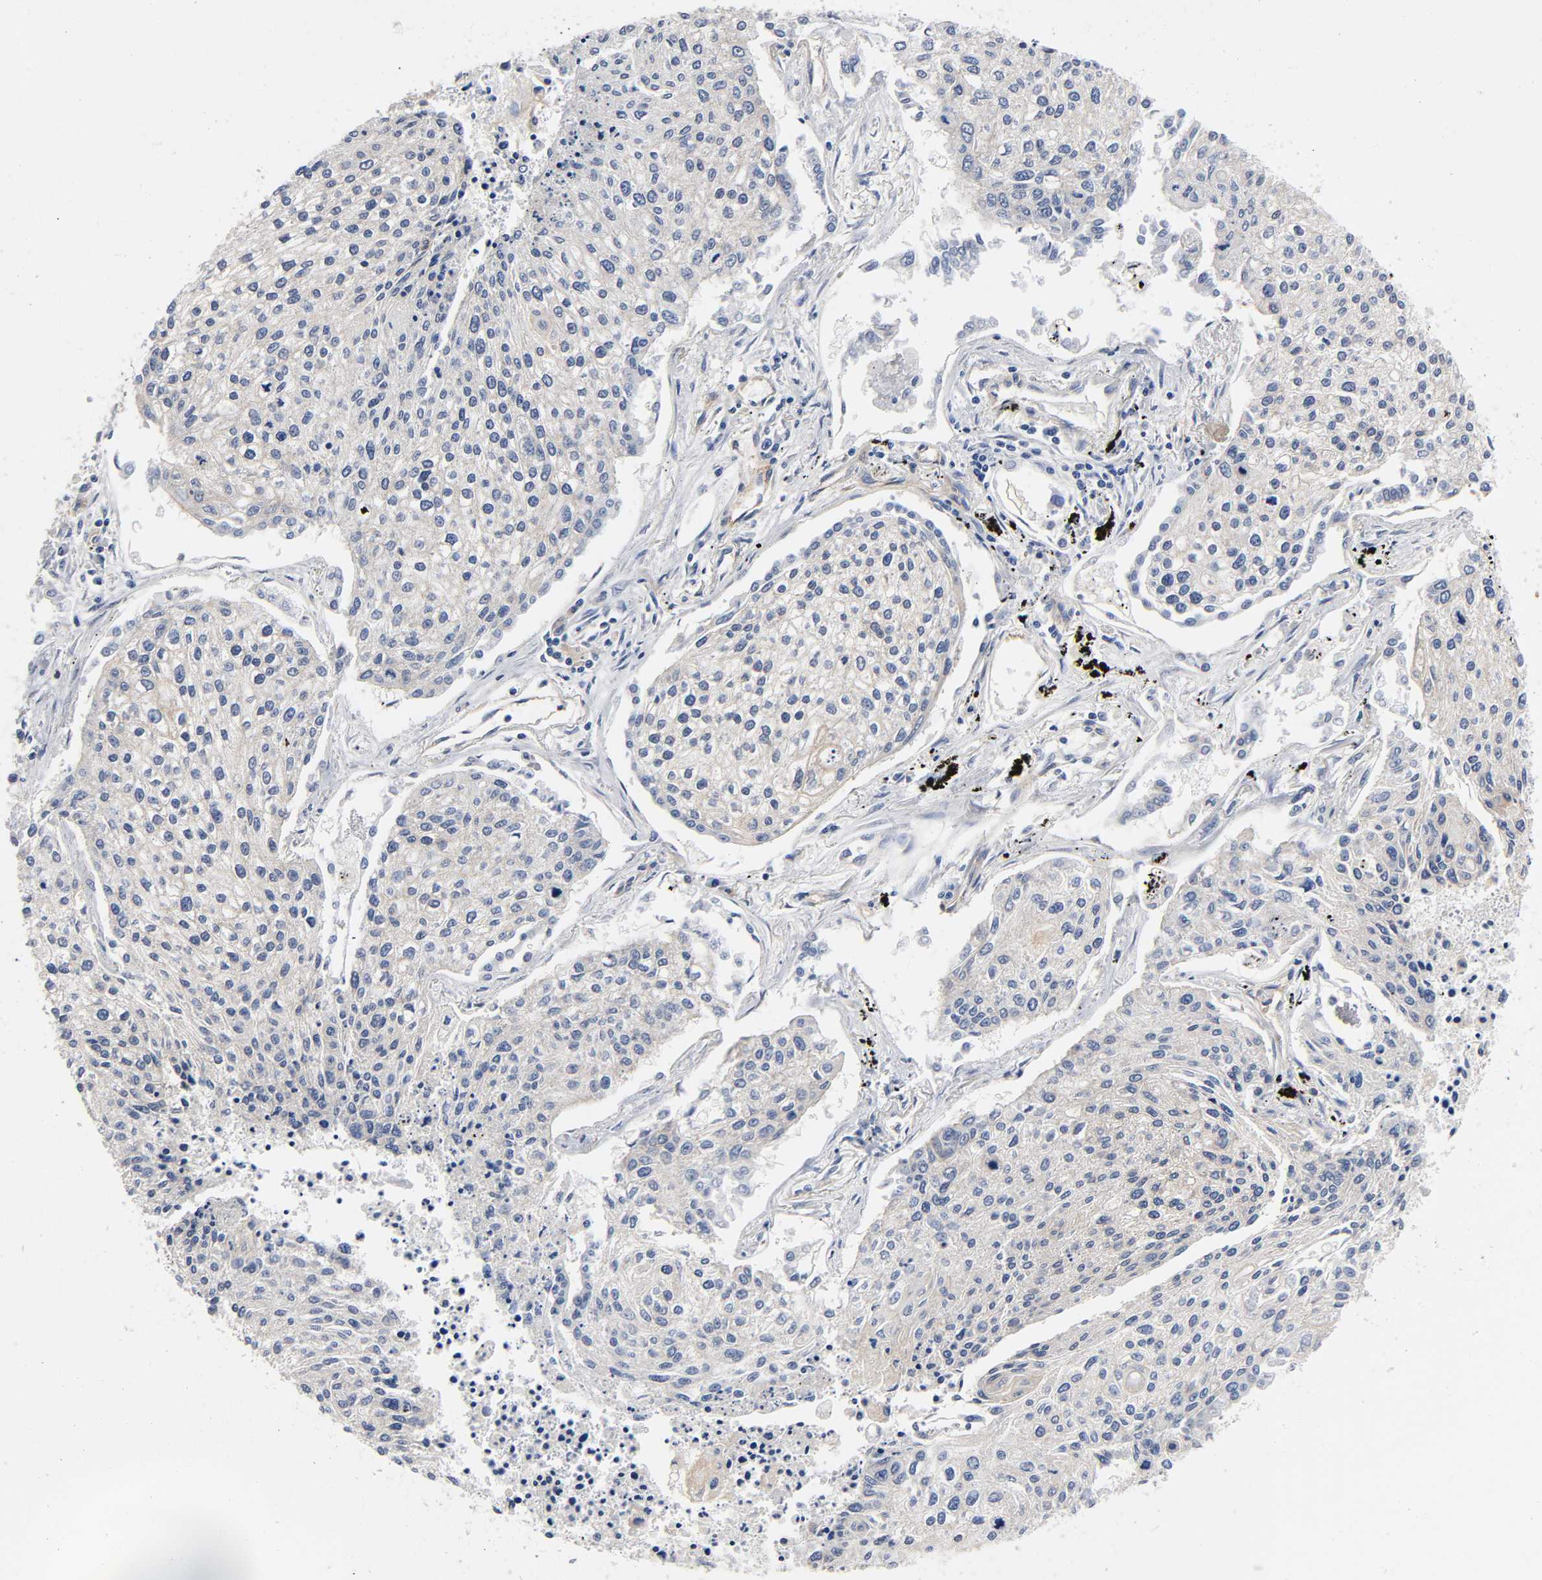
{"staining": {"intensity": "negative", "quantity": "none", "location": "none"}, "tissue": "lung cancer", "cell_type": "Tumor cells", "image_type": "cancer", "snomed": [{"axis": "morphology", "description": "Squamous cell carcinoma, NOS"}, {"axis": "topography", "description": "Lung"}], "caption": "IHC image of human squamous cell carcinoma (lung) stained for a protein (brown), which displays no expression in tumor cells.", "gene": "SRC", "patient": {"sex": "male", "age": 75}}